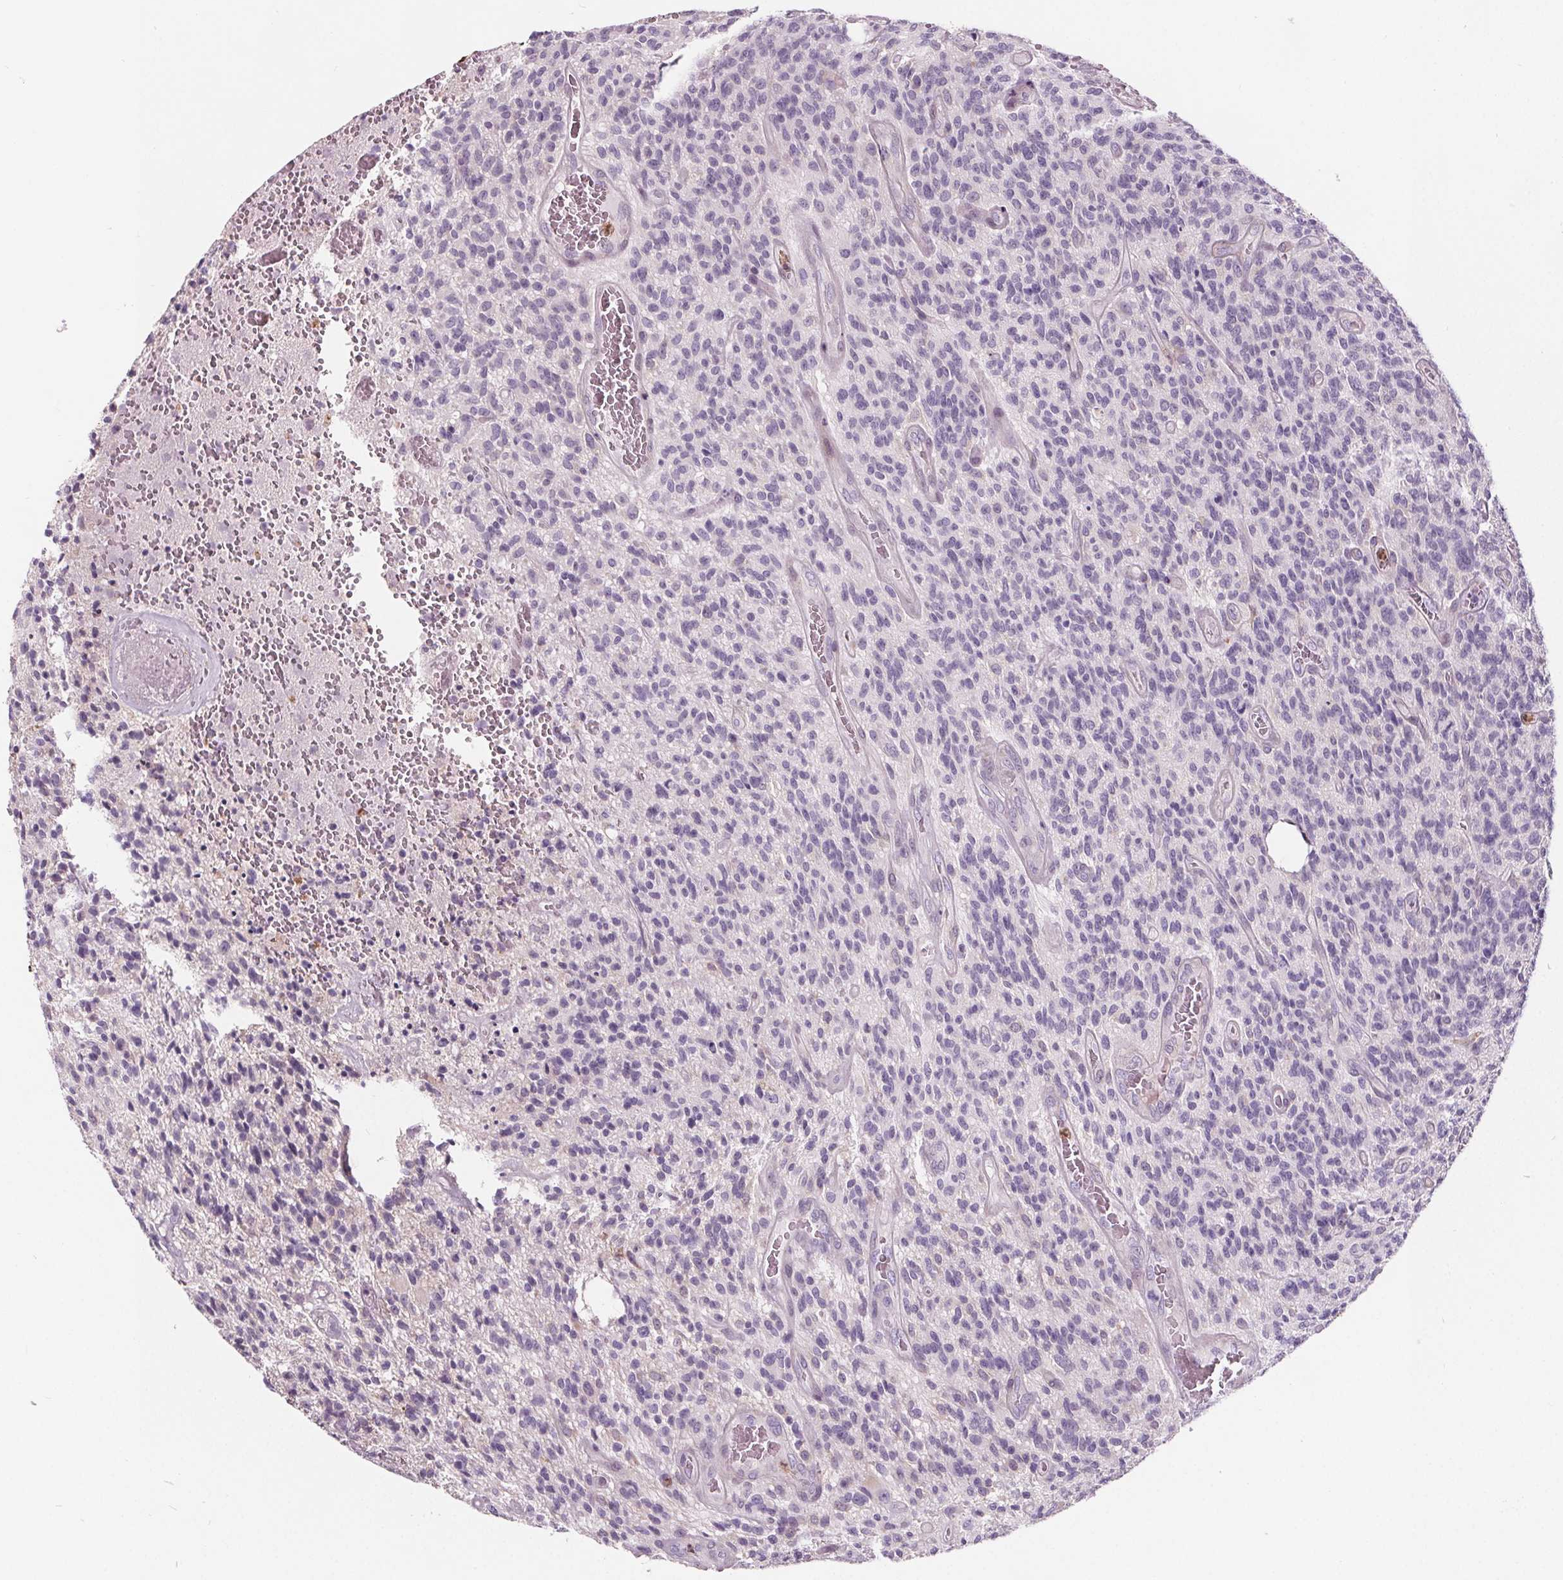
{"staining": {"intensity": "negative", "quantity": "none", "location": "none"}, "tissue": "glioma", "cell_type": "Tumor cells", "image_type": "cancer", "snomed": [{"axis": "morphology", "description": "Glioma, malignant, High grade"}, {"axis": "topography", "description": "Brain"}], "caption": "Immunohistochemistry (IHC) photomicrograph of neoplastic tissue: malignant glioma (high-grade) stained with DAB (3,3'-diaminobenzidine) reveals no significant protein positivity in tumor cells.", "gene": "HAAO", "patient": {"sex": "male", "age": 76}}